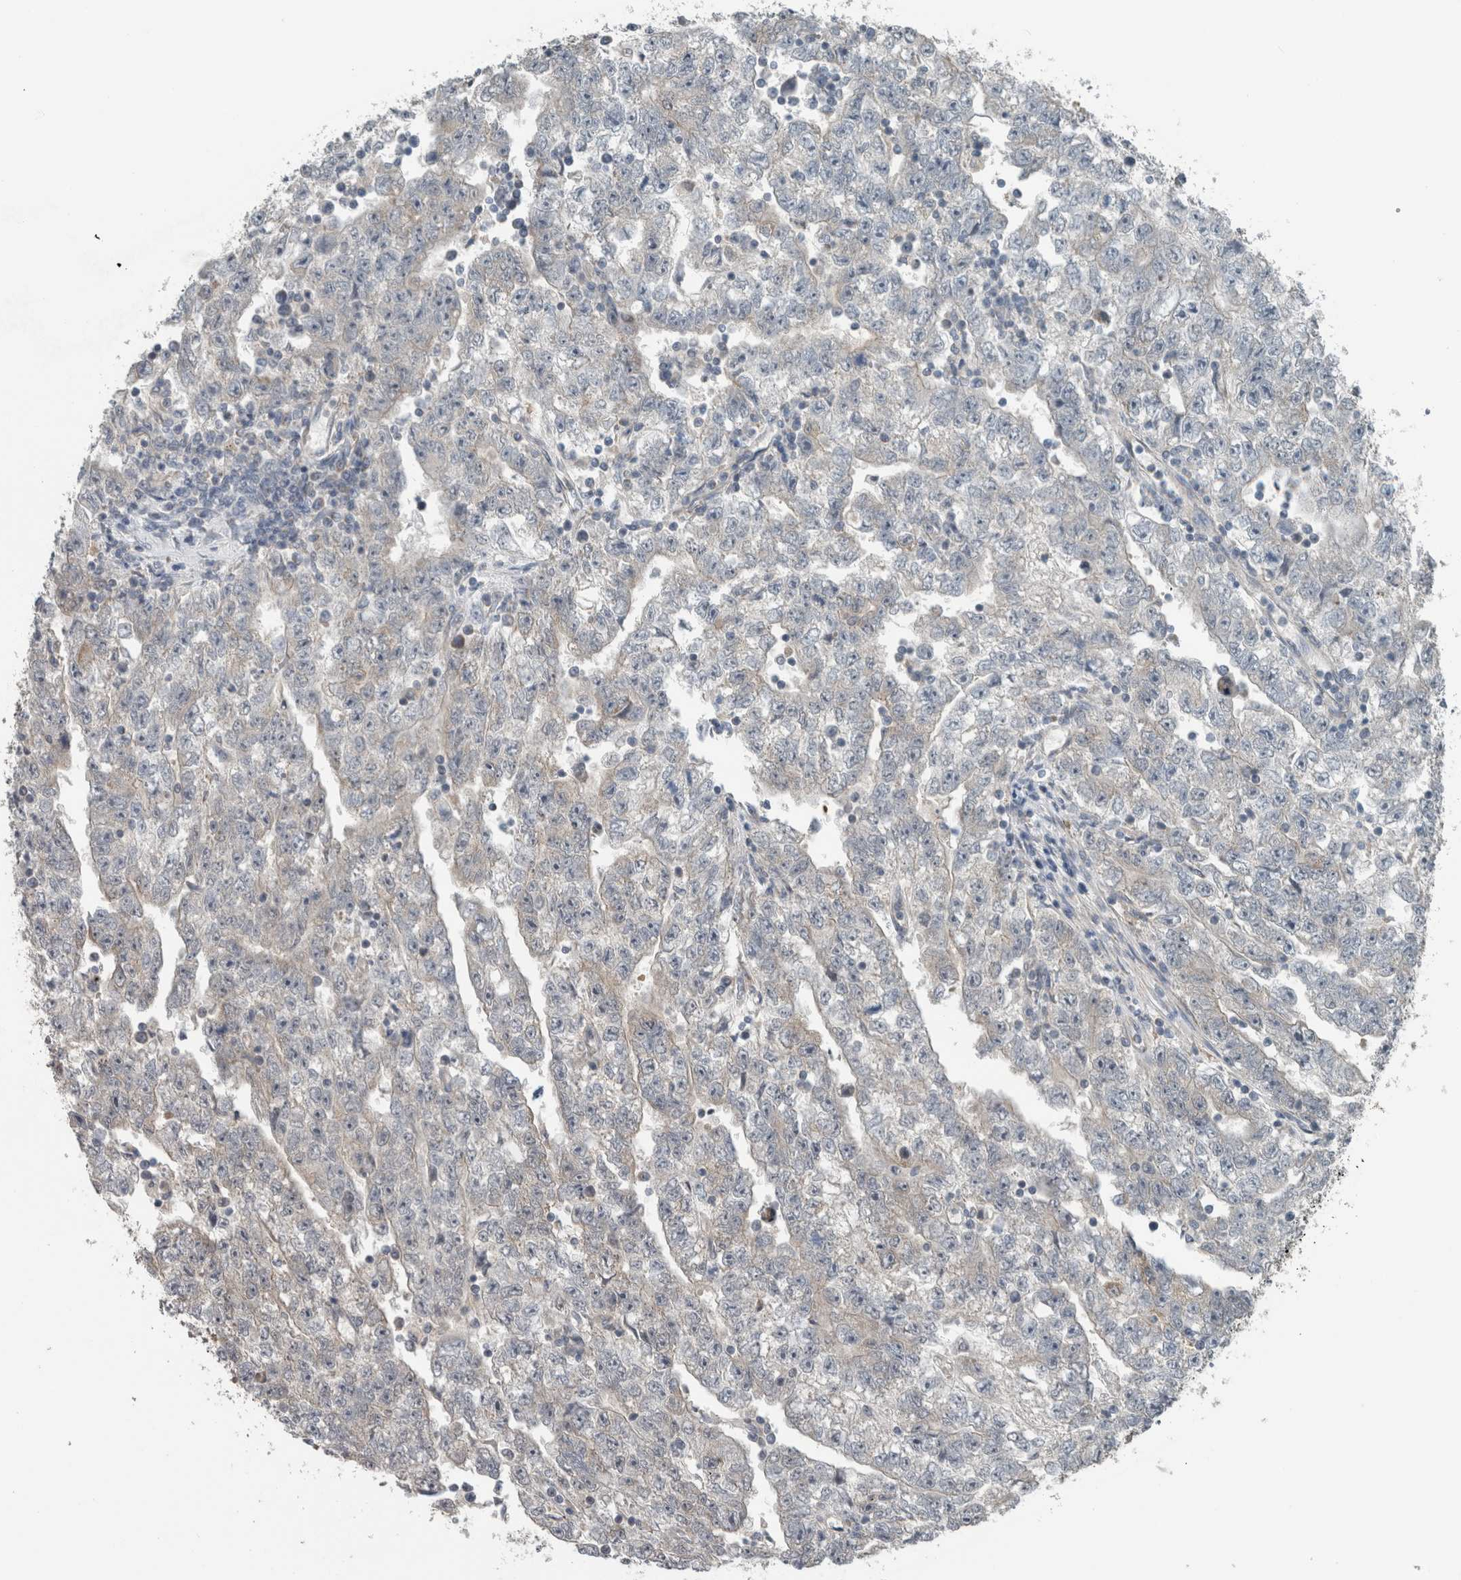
{"staining": {"intensity": "weak", "quantity": "<25%", "location": "cytoplasmic/membranous"}, "tissue": "testis cancer", "cell_type": "Tumor cells", "image_type": "cancer", "snomed": [{"axis": "morphology", "description": "Carcinoma, Embryonal, NOS"}, {"axis": "topography", "description": "Testis"}], "caption": "Immunohistochemistry photomicrograph of embryonal carcinoma (testis) stained for a protein (brown), which shows no expression in tumor cells.", "gene": "ARMC1", "patient": {"sex": "male", "age": 25}}